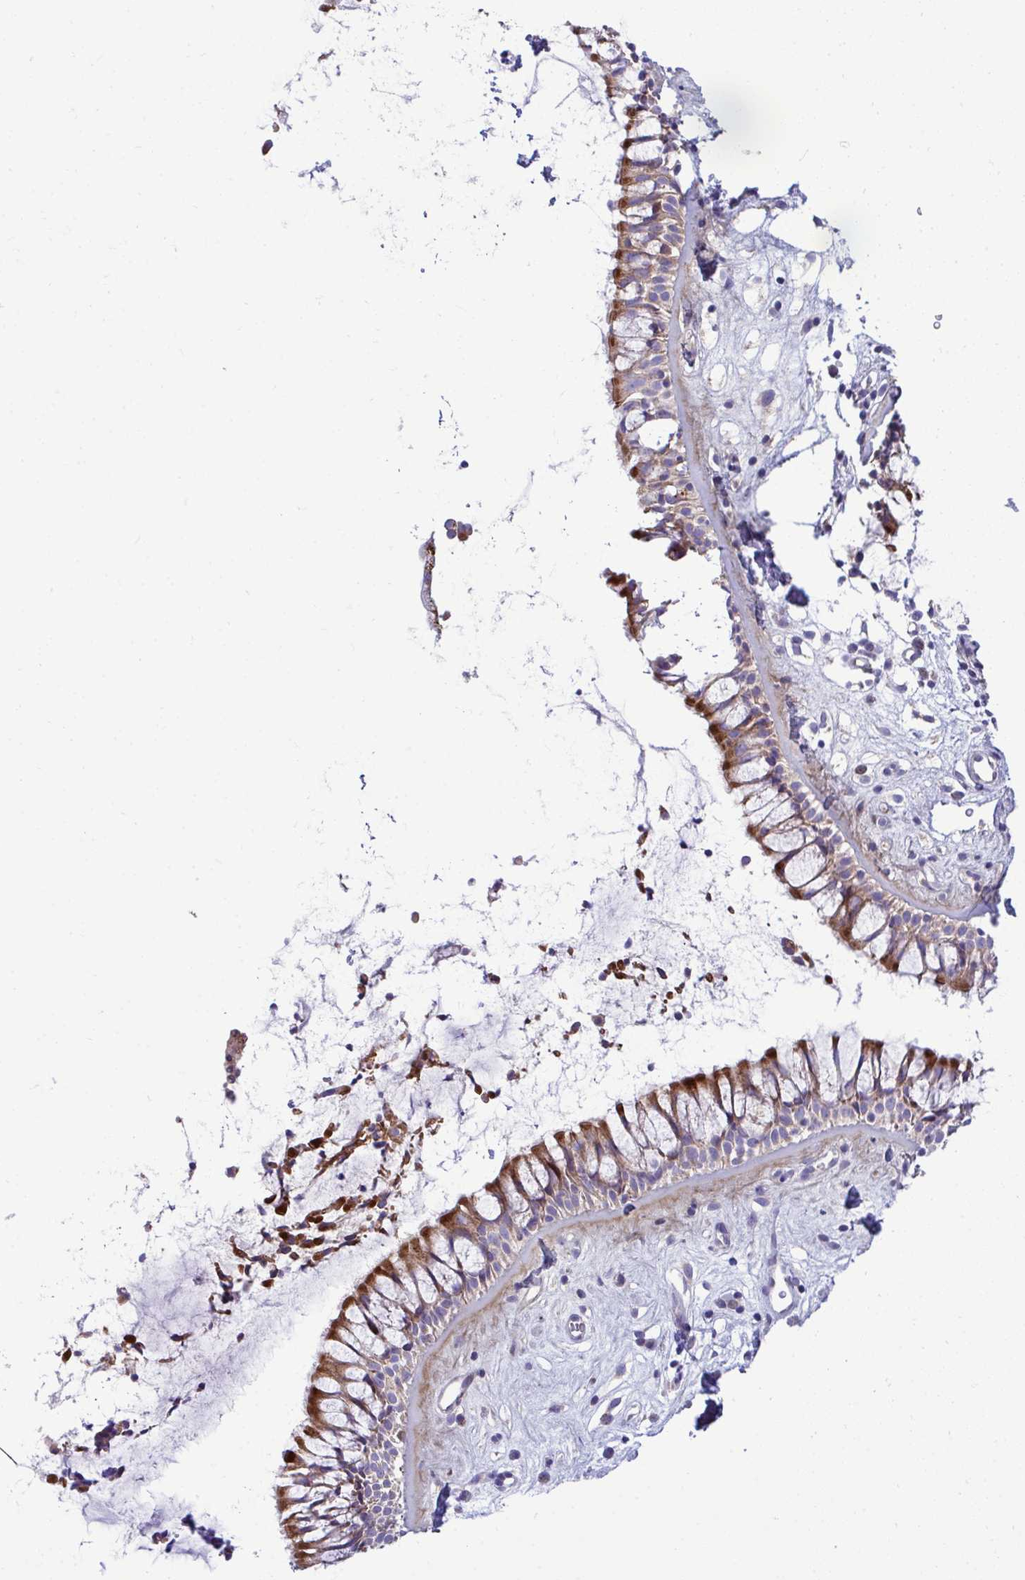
{"staining": {"intensity": "strong", "quantity": ">75%", "location": "cytoplasmic/membranous"}, "tissue": "nasopharynx", "cell_type": "Respiratory epithelial cells", "image_type": "normal", "snomed": [{"axis": "morphology", "description": "Normal tissue, NOS"}, {"axis": "topography", "description": "Nasopharynx"}], "caption": "IHC histopathology image of benign human nasopharynx stained for a protein (brown), which demonstrates high levels of strong cytoplasmic/membranous positivity in about >75% of respiratory epithelial cells.", "gene": "MRPS16", "patient": {"sex": "male", "age": 32}}